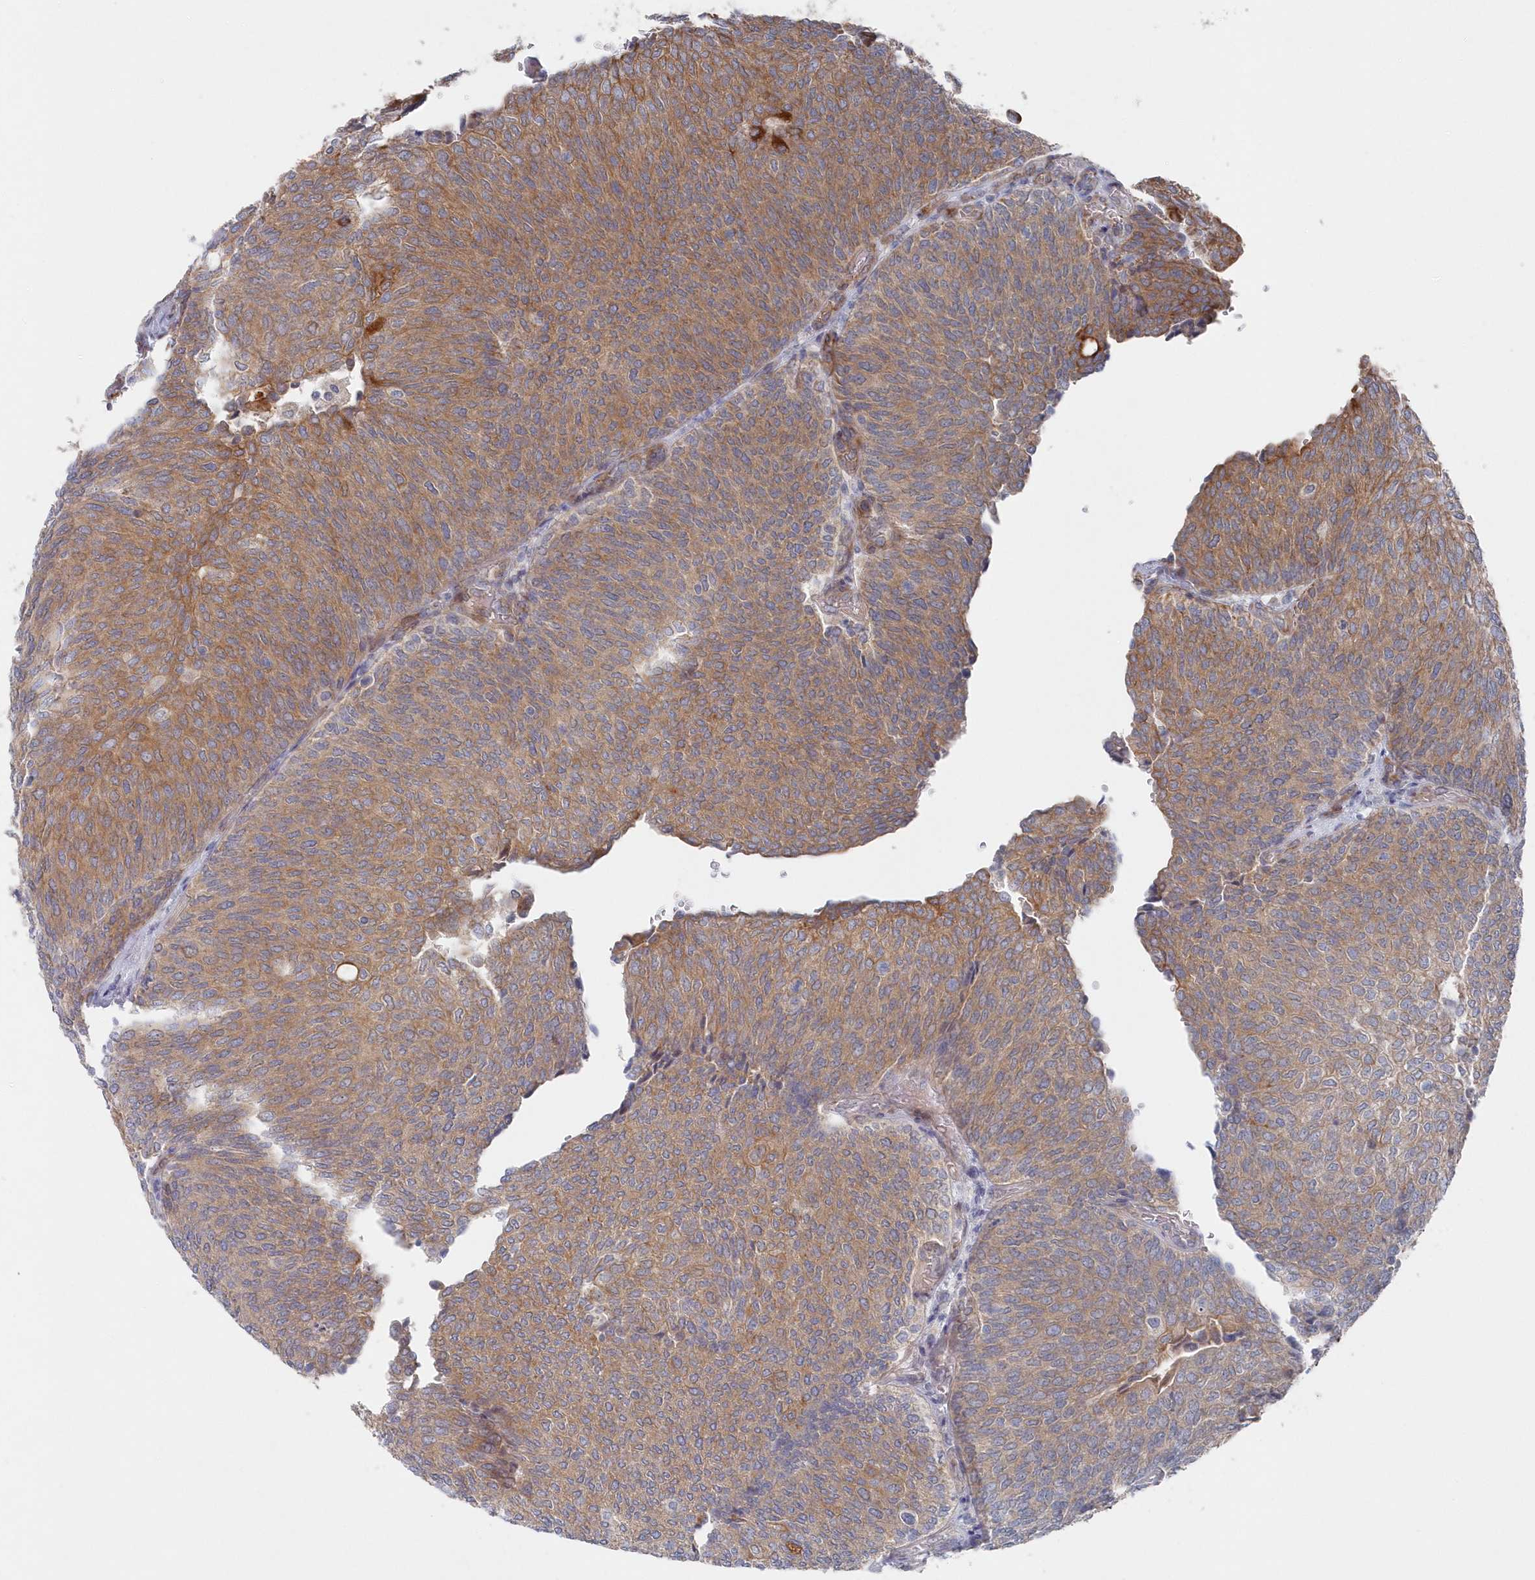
{"staining": {"intensity": "moderate", "quantity": ">75%", "location": "cytoplasmic/membranous"}, "tissue": "urothelial cancer", "cell_type": "Tumor cells", "image_type": "cancer", "snomed": [{"axis": "morphology", "description": "Urothelial carcinoma, Low grade"}, {"axis": "topography", "description": "Urinary bladder"}], "caption": "Brown immunohistochemical staining in urothelial cancer demonstrates moderate cytoplasmic/membranous positivity in about >75% of tumor cells.", "gene": "KIAA1586", "patient": {"sex": "female", "age": 79}}